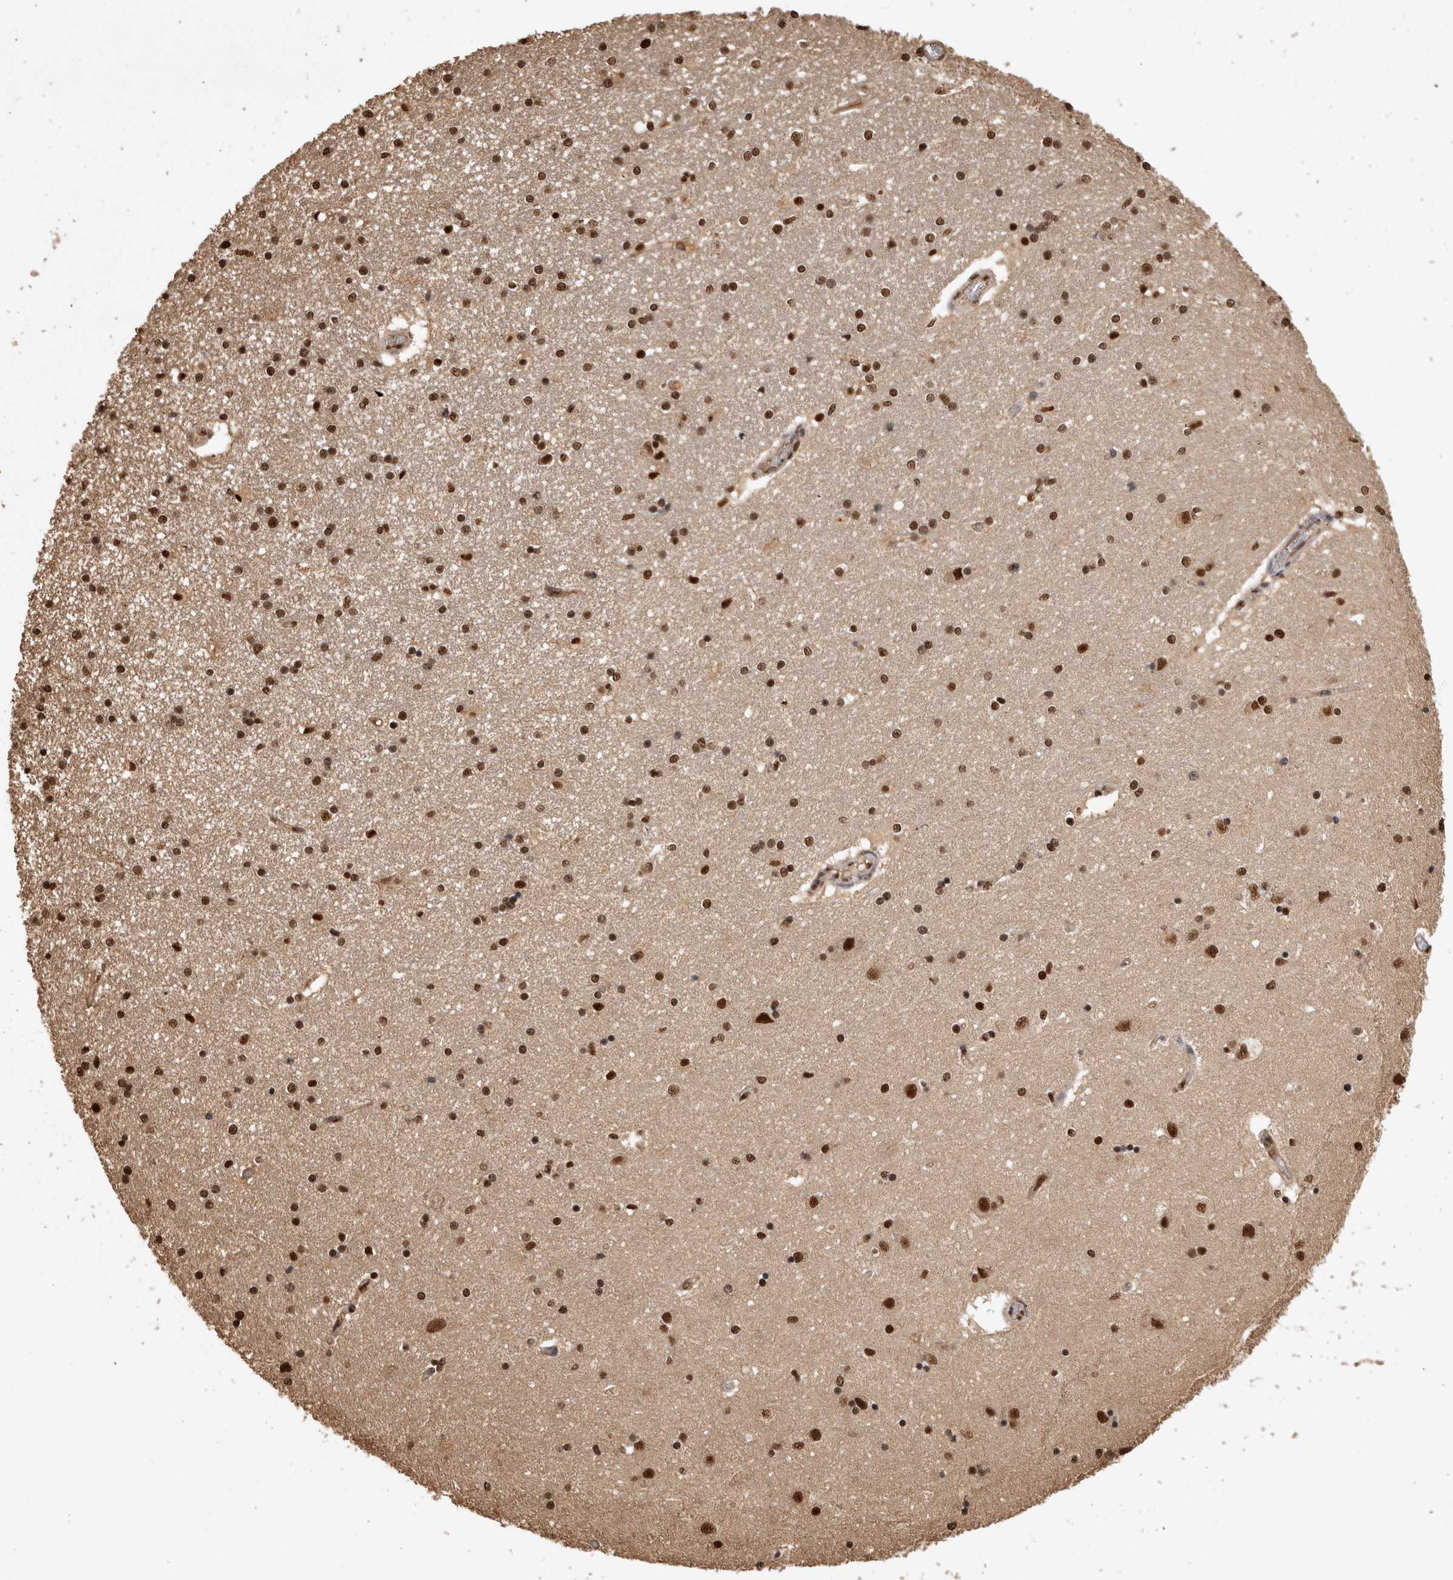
{"staining": {"intensity": "strong", "quantity": ">75%", "location": "nuclear"}, "tissue": "hippocampus", "cell_type": "Glial cells", "image_type": "normal", "snomed": [{"axis": "morphology", "description": "Normal tissue, NOS"}, {"axis": "topography", "description": "Hippocampus"}], "caption": "Protein expression analysis of benign hippocampus demonstrates strong nuclear positivity in about >75% of glial cells. The staining is performed using DAB brown chromogen to label protein expression. The nuclei are counter-stained blue using hematoxylin.", "gene": "RAD50", "patient": {"sex": "female", "age": 54}}